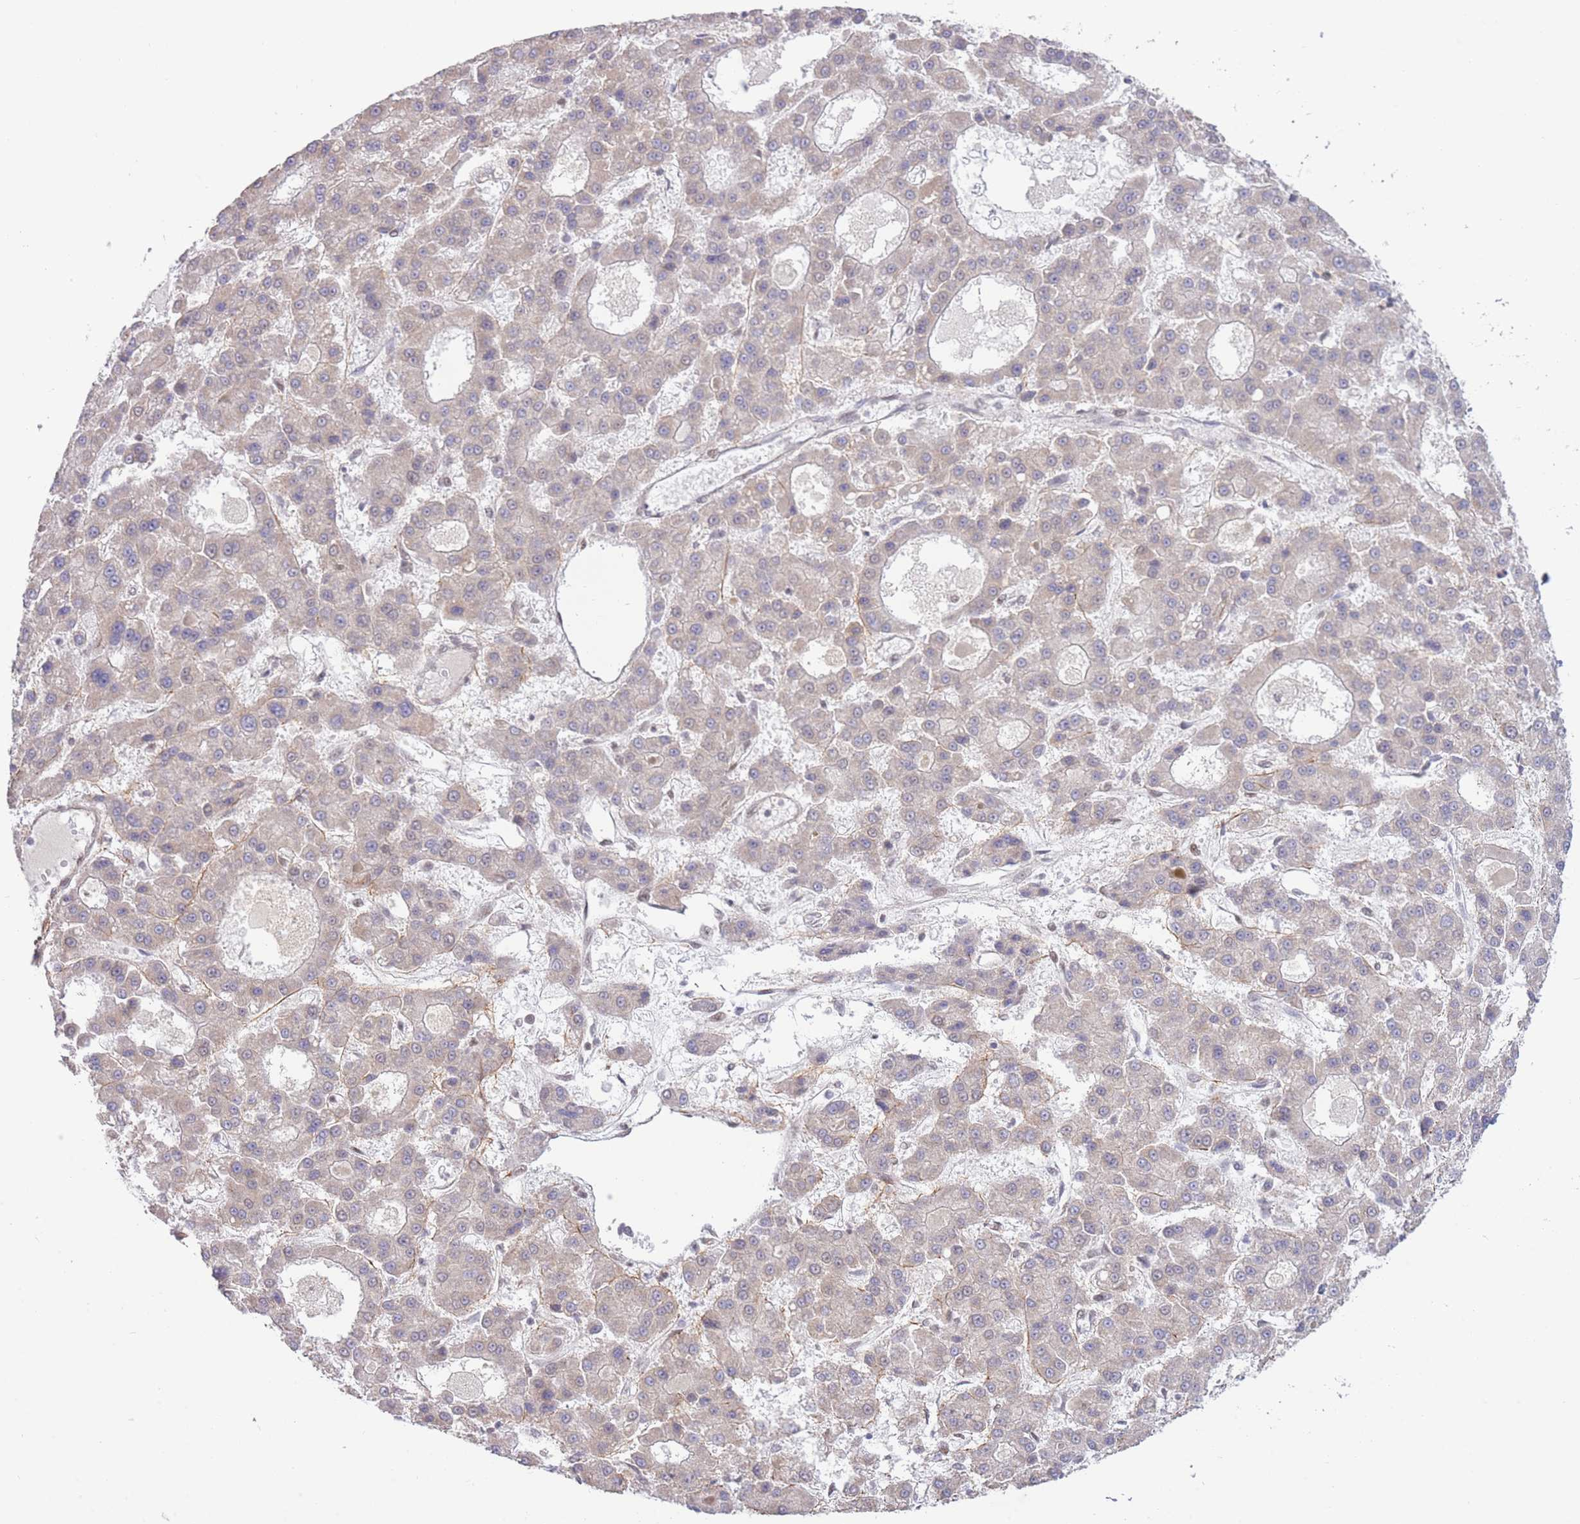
{"staining": {"intensity": "negative", "quantity": "none", "location": "none"}, "tissue": "liver cancer", "cell_type": "Tumor cells", "image_type": "cancer", "snomed": [{"axis": "morphology", "description": "Carcinoma, Hepatocellular, NOS"}, {"axis": "topography", "description": "Liver"}], "caption": "This is an immunohistochemistry image of hepatocellular carcinoma (liver). There is no expression in tumor cells.", "gene": "CARD8", "patient": {"sex": "male", "age": 70}}